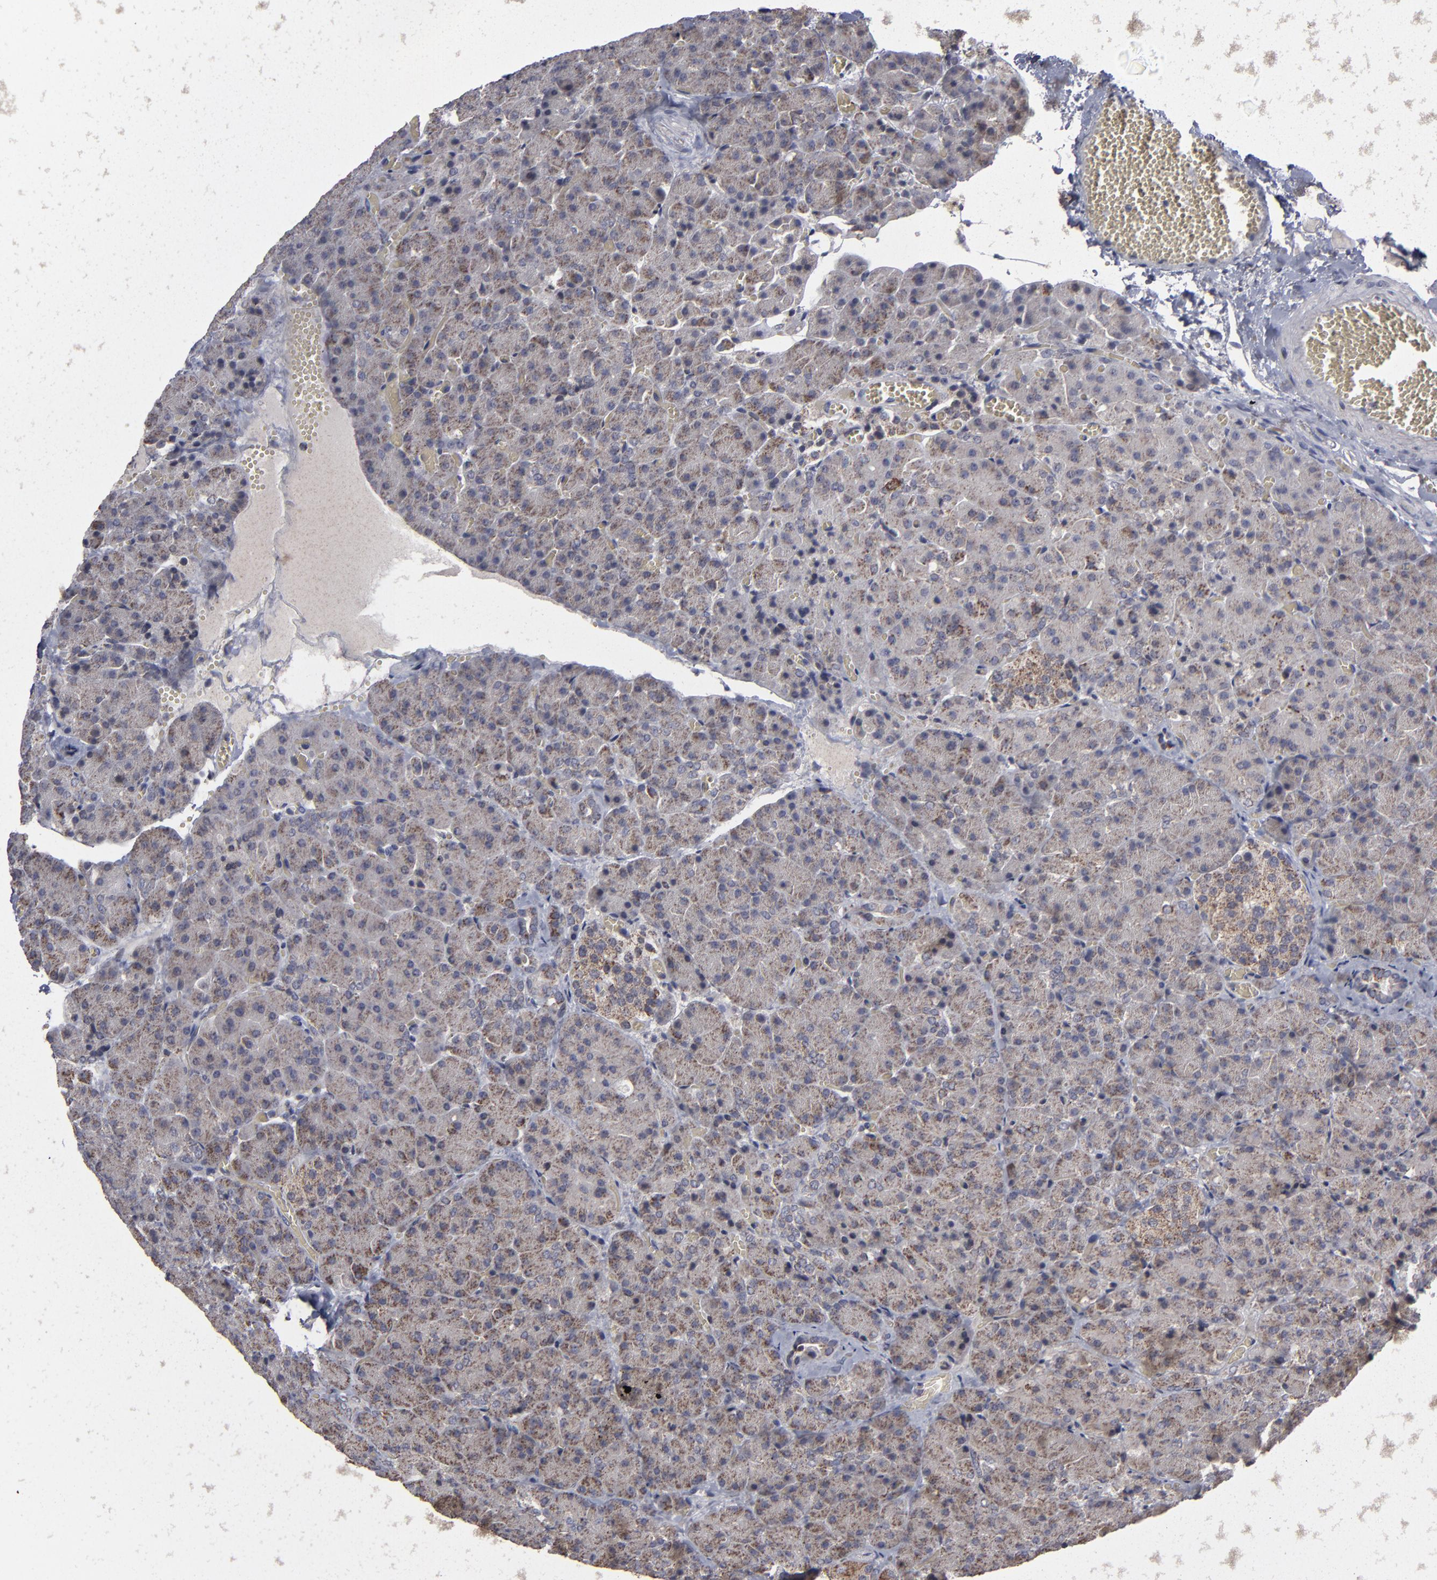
{"staining": {"intensity": "moderate", "quantity": ">75%", "location": "cytoplasmic/membranous"}, "tissue": "carcinoid", "cell_type": "Tumor cells", "image_type": "cancer", "snomed": [{"axis": "morphology", "description": "Normal tissue, NOS"}, {"axis": "morphology", "description": "Carcinoid, malignant, NOS"}, {"axis": "topography", "description": "Pancreas"}], "caption": "Immunohistochemistry (IHC) (DAB (3,3'-diaminobenzidine)) staining of carcinoid (malignant) displays moderate cytoplasmic/membranous protein positivity in approximately >75% of tumor cells.", "gene": "MYOM2", "patient": {"sex": "female", "age": 35}}